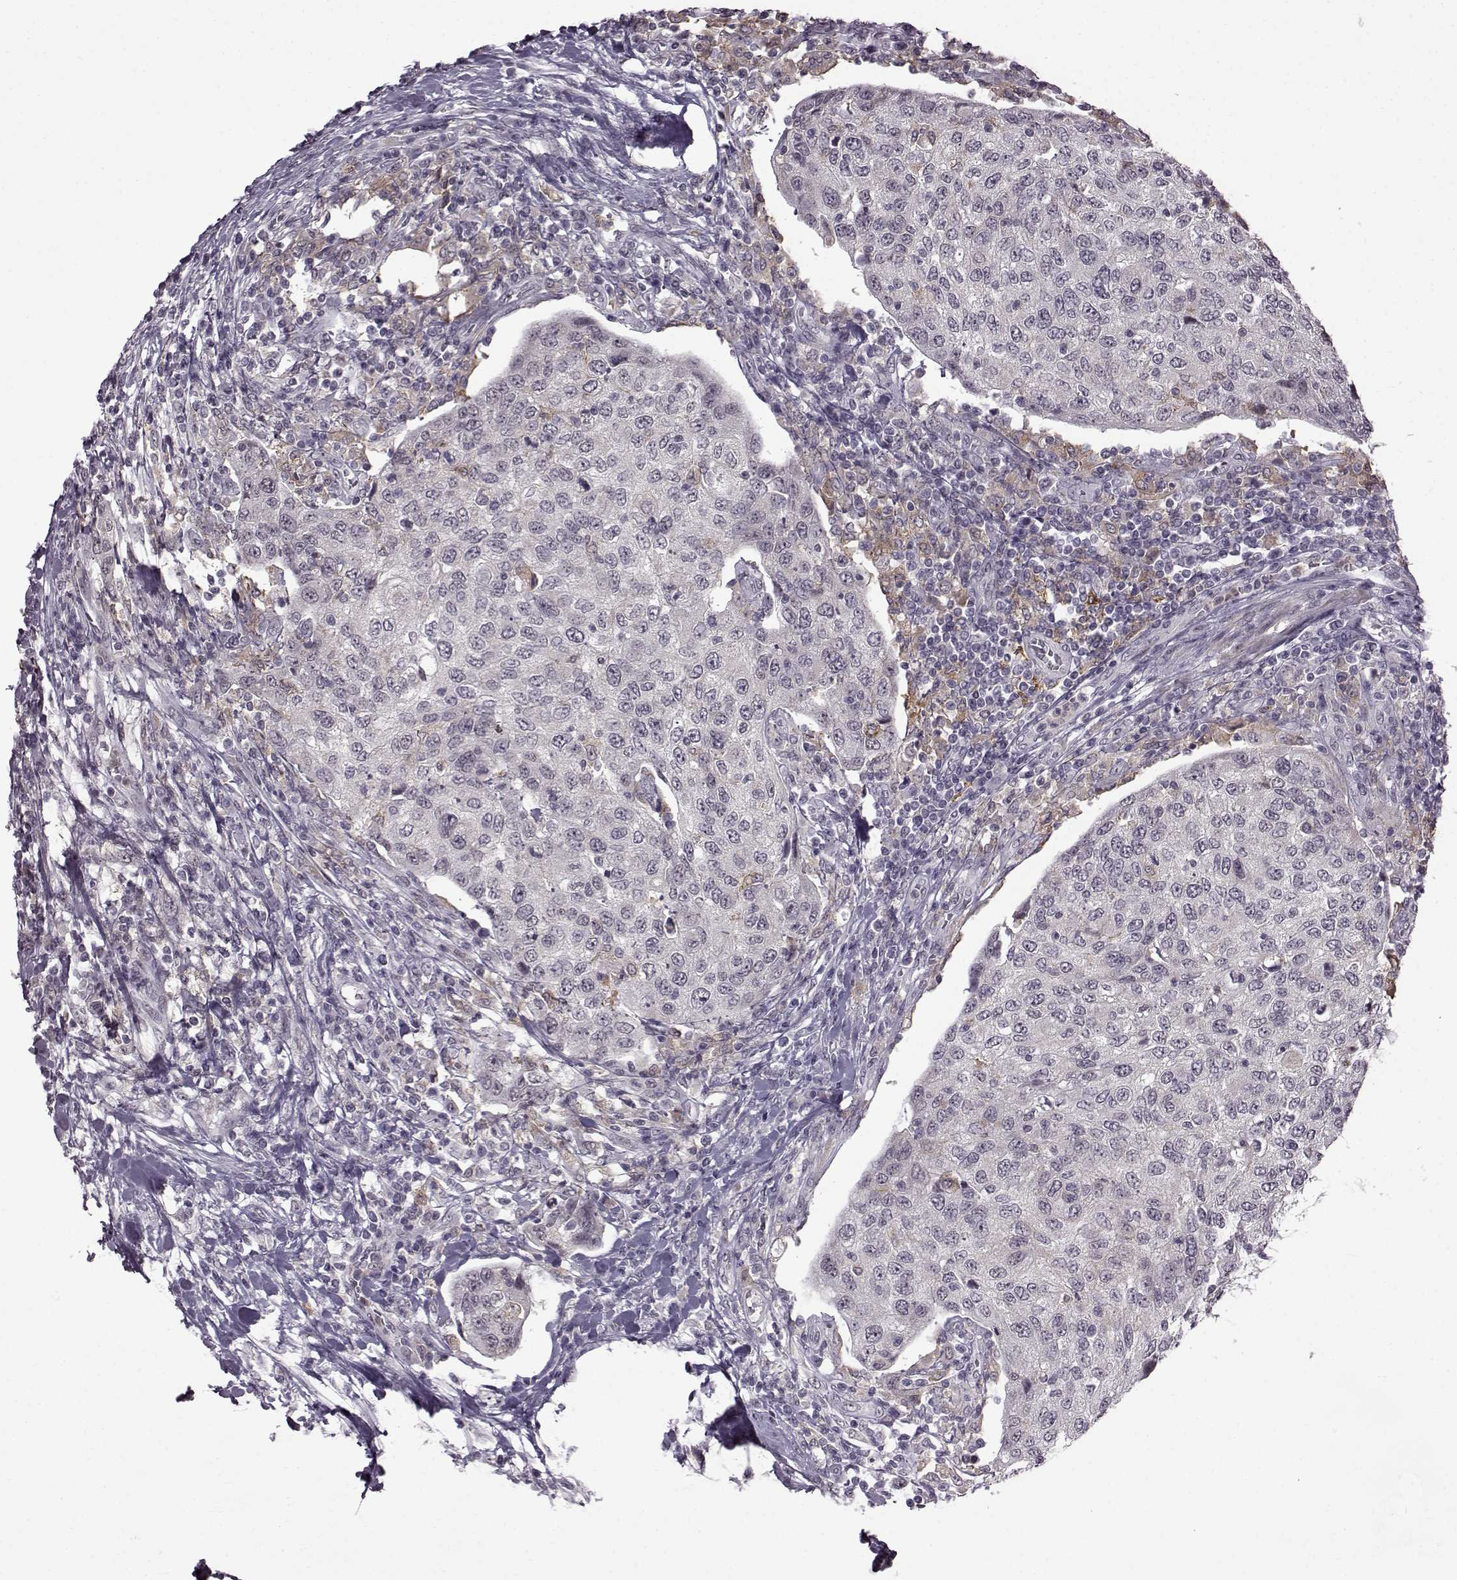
{"staining": {"intensity": "negative", "quantity": "none", "location": "none"}, "tissue": "urothelial cancer", "cell_type": "Tumor cells", "image_type": "cancer", "snomed": [{"axis": "morphology", "description": "Urothelial carcinoma, High grade"}, {"axis": "topography", "description": "Urinary bladder"}], "caption": "This is a micrograph of IHC staining of high-grade urothelial carcinoma, which shows no expression in tumor cells. (DAB (3,3'-diaminobenzidine) immunohistochemistry, high magnification).", "gene": "SLC28A2", "patient": {"sex": "female", "age": 78}}